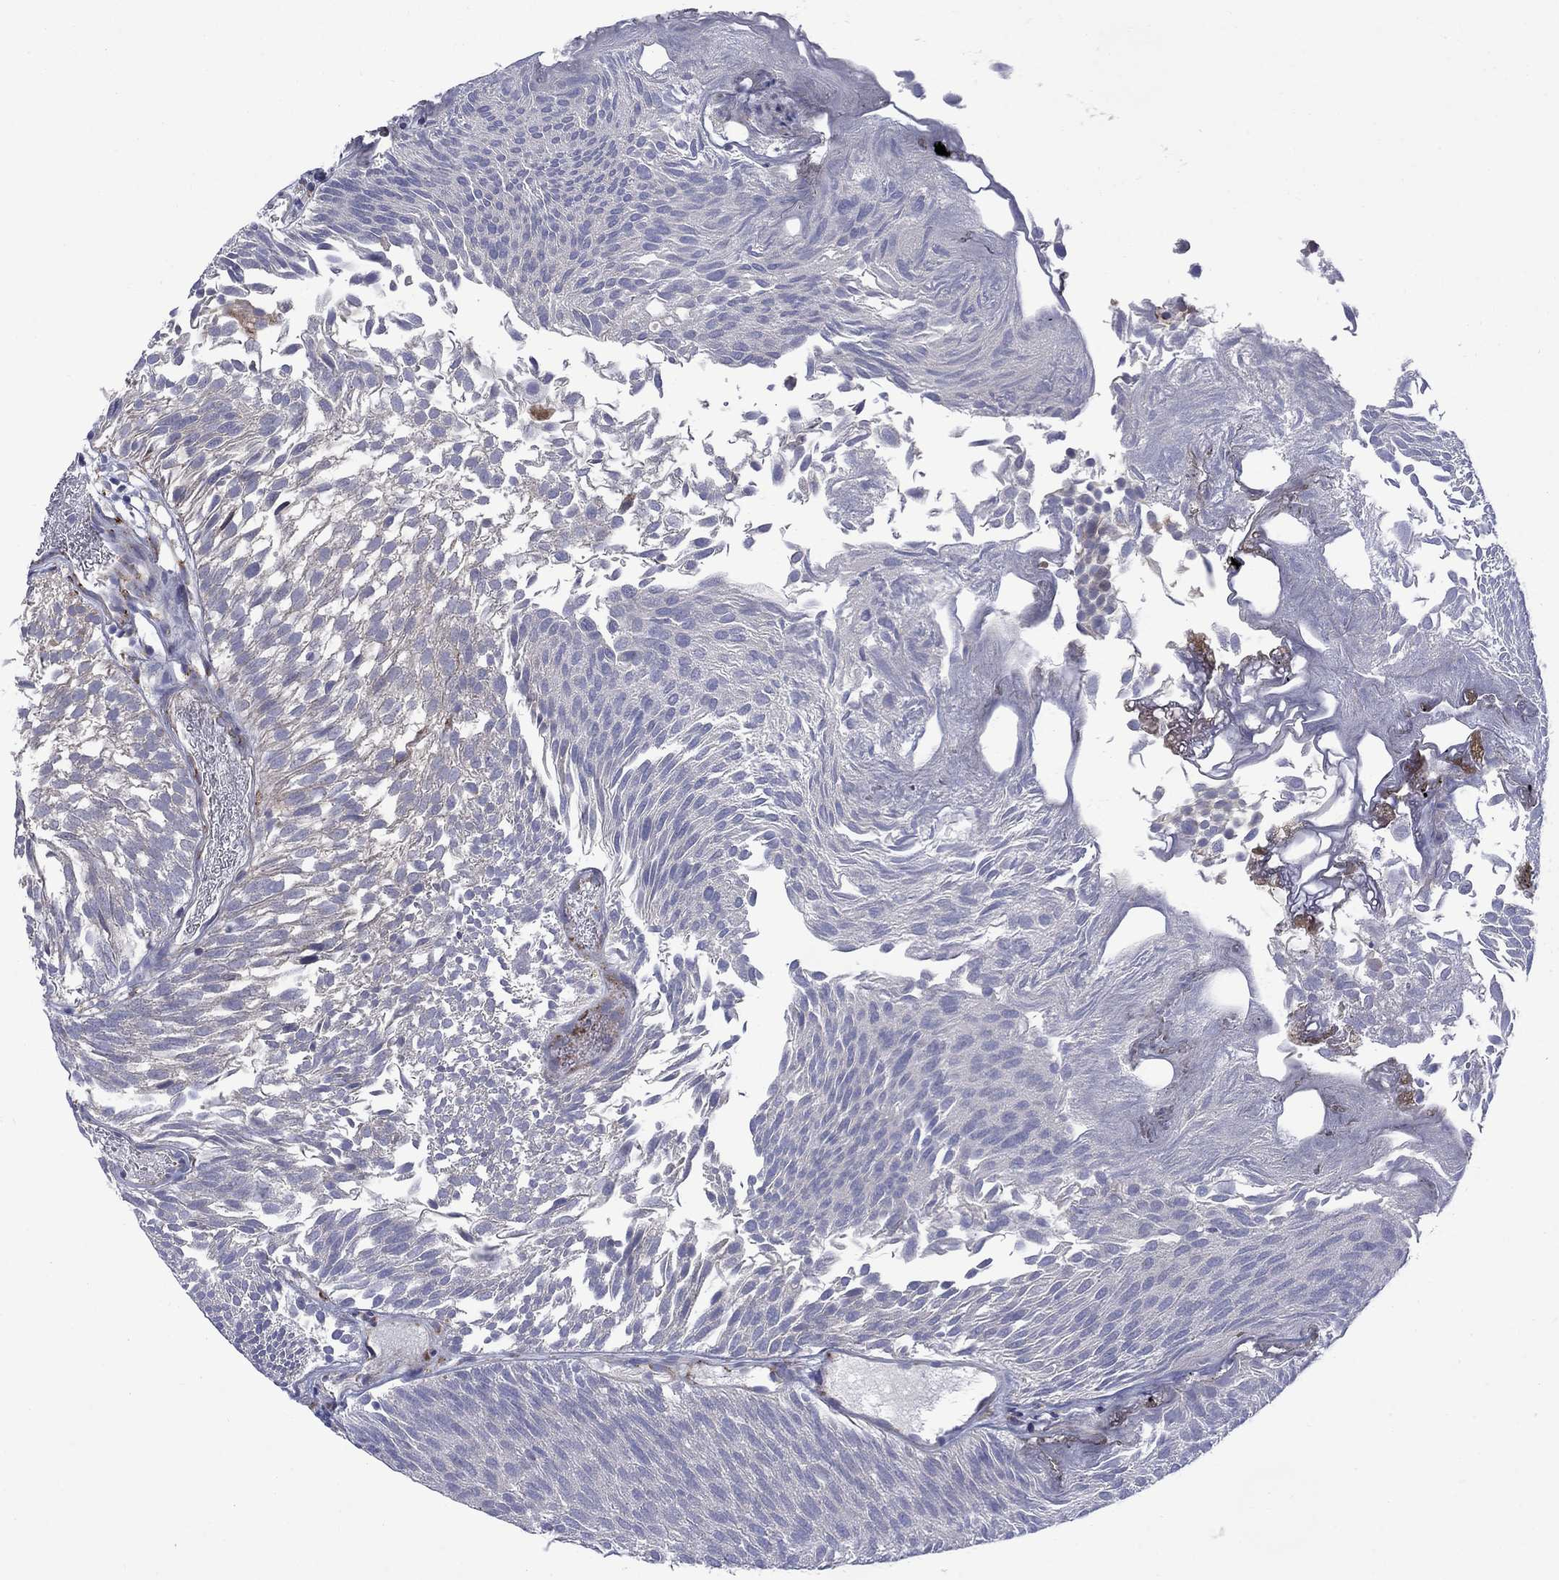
{"staining": {"intensity": "negative", "quantity": "none", "location": "none"}, "tissue": "urothelial cancer", "cell_type": "Tumor cells", "image_type": "cancer", "snomed": [{"axis": "morphology", "description": "Urothelial carcinoma, Low grade"}, {"axis": "topography", "description": "Urinary bladder"}], "caption": "Immunohistochemical staining of urothelial cancer reveals no significant staining in tumor cells.", "gene": "ASNS", "patient": {"sex": "male", "age": 52}}